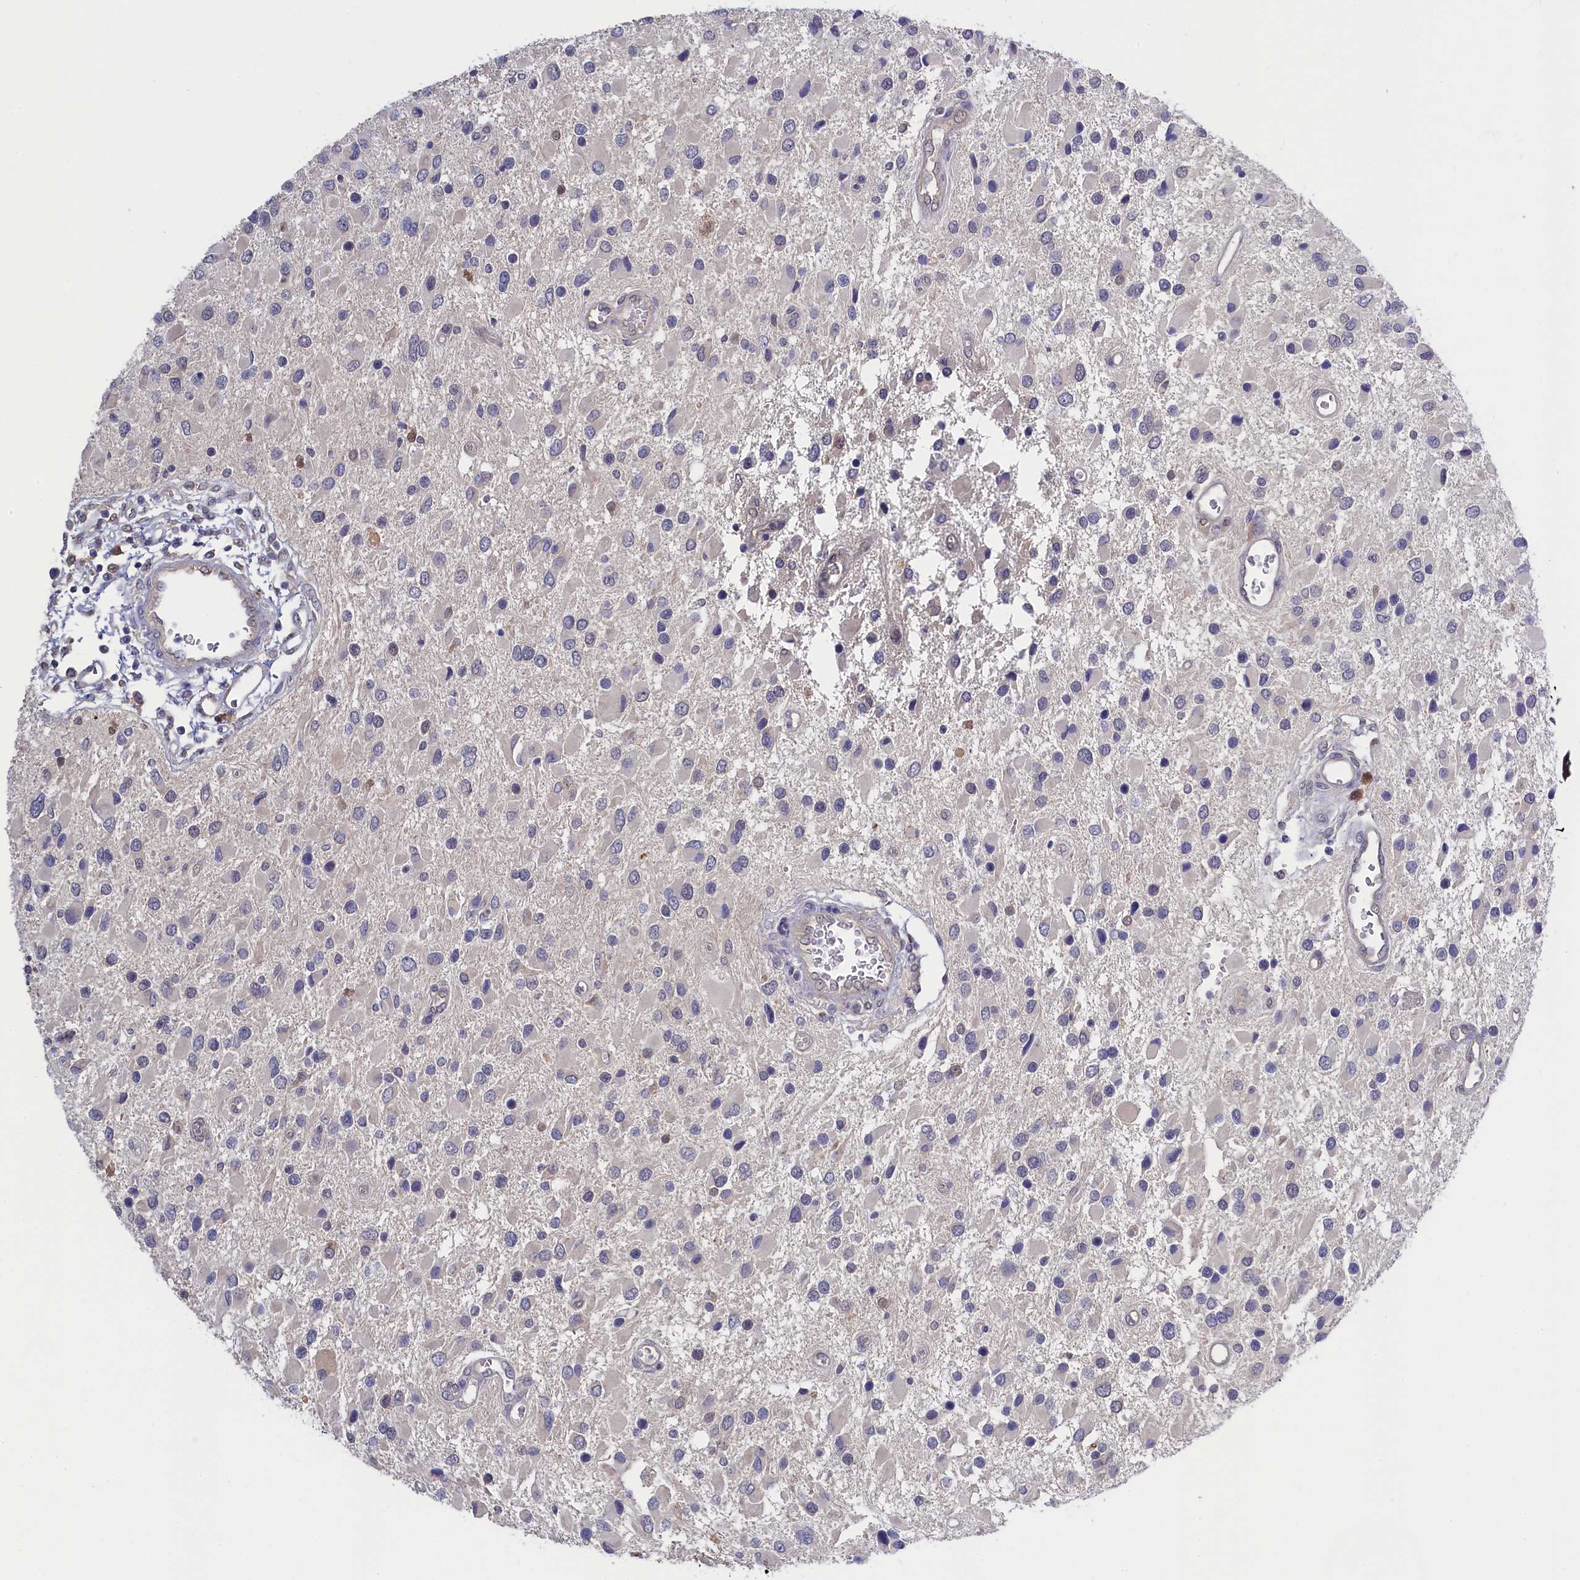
{"staining": {"intensity": "negative", "quantity": "none", "location": "none"}, "tissue": "glioma", "cell_type": "Tumor cells", "image_type": "cancer", "snomed": [{"axis": "morphology", "description": "Glioma, malignant, High grade"}, {"axis": "topography", "description": "Brain"}], "caption": "Tumor cells show no significant protein expression in malignant glioma (high-grade).", "gene": "C11orf54", "patient": {"sex": "male", "age": 53}}